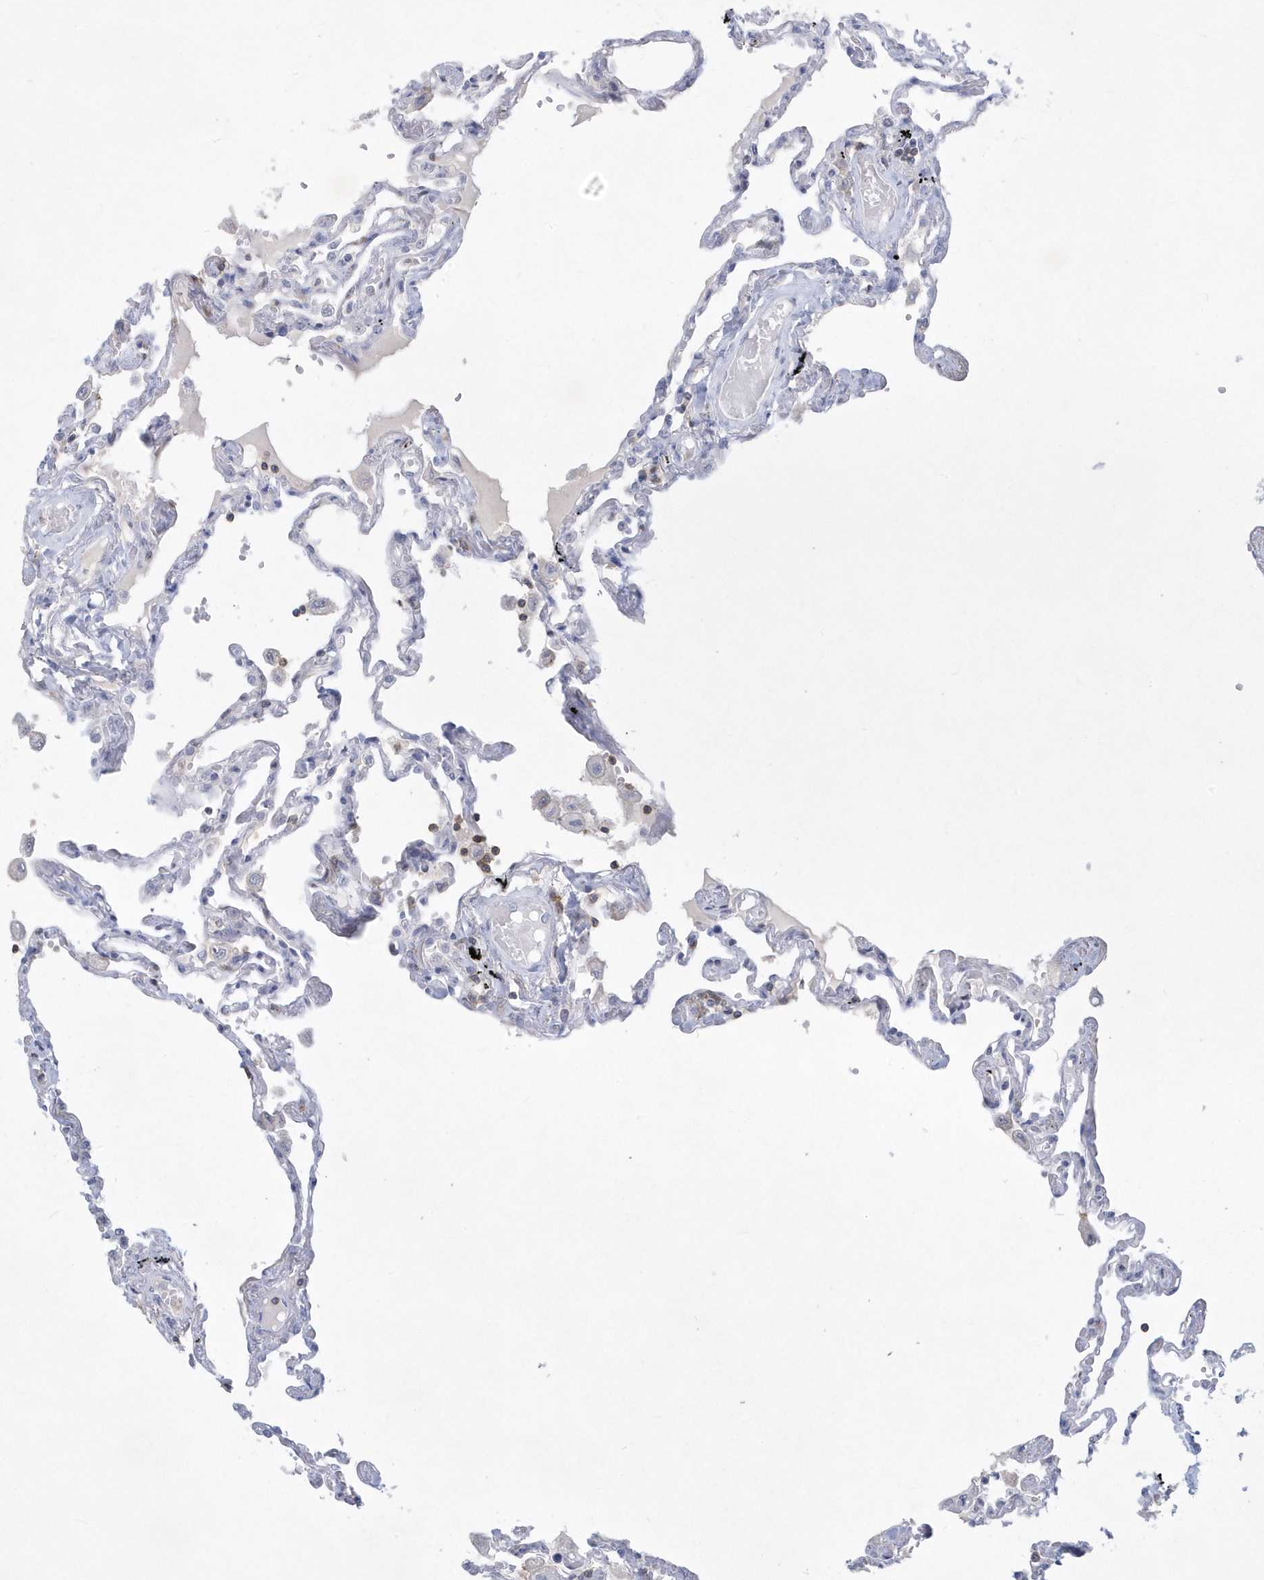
{"staining": {"intensity": "negative", "quantity": "none", "location": "none"}, "tissue": "lung", "cell_type": "Alveolar cells", "image_type": "normal", "snomed": [{"axis": "morphology", "description": "Normal tissue, NOS"}, {"axis": "topography", "description": "Lung"}], "caption": "Immunohistochemistry (IHC) photomicrograph of unremarkable lung: lung stained with DAB displays no significant protein staining in alveolar cells.", "gene": "PSD4", "patient": {"sex": "female", "age": 67}}